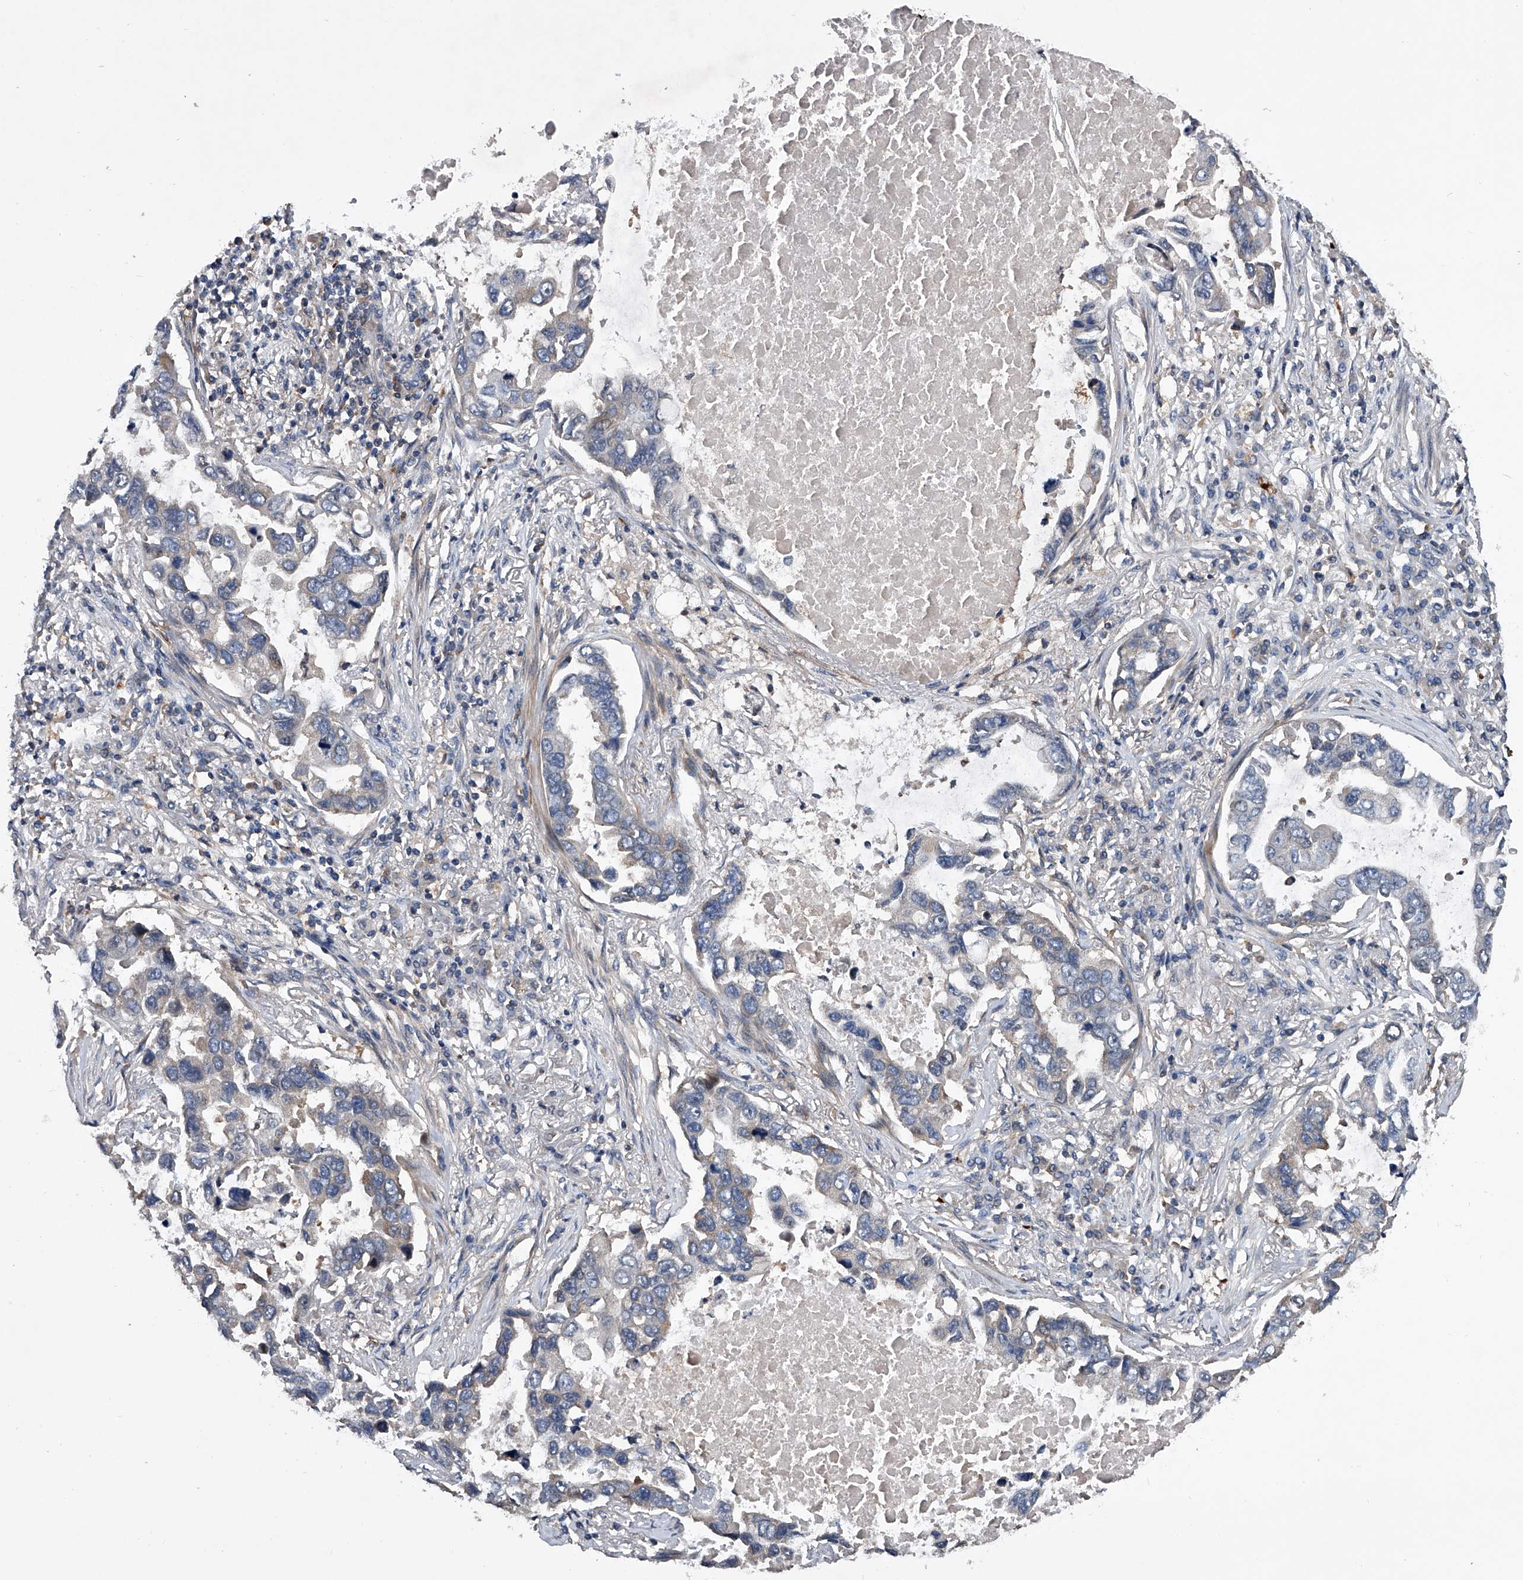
{"staining": {"intensity": "negative", "quantity": "none", "location": "none"}, "tissue": "lung cancer", "cell_type": "Tumor cells", "image_type": "cancer", "snomed": [{"axis": "morphology", "description": "Adenocarcinoma, NOS"}, {"axis": "topography", "description": "Lung"}], "caption": "DAB immunohistochemical staining of human lung cancer displays no significant positivity in tumor cells. The staining is performed using DAB (3,3'-diaminobenzidine) brown chromogen with nuclei counter-stained in using hematoxylin.", "gene": "ZNF30", "patient": {"sex": "male", "age": 64}}